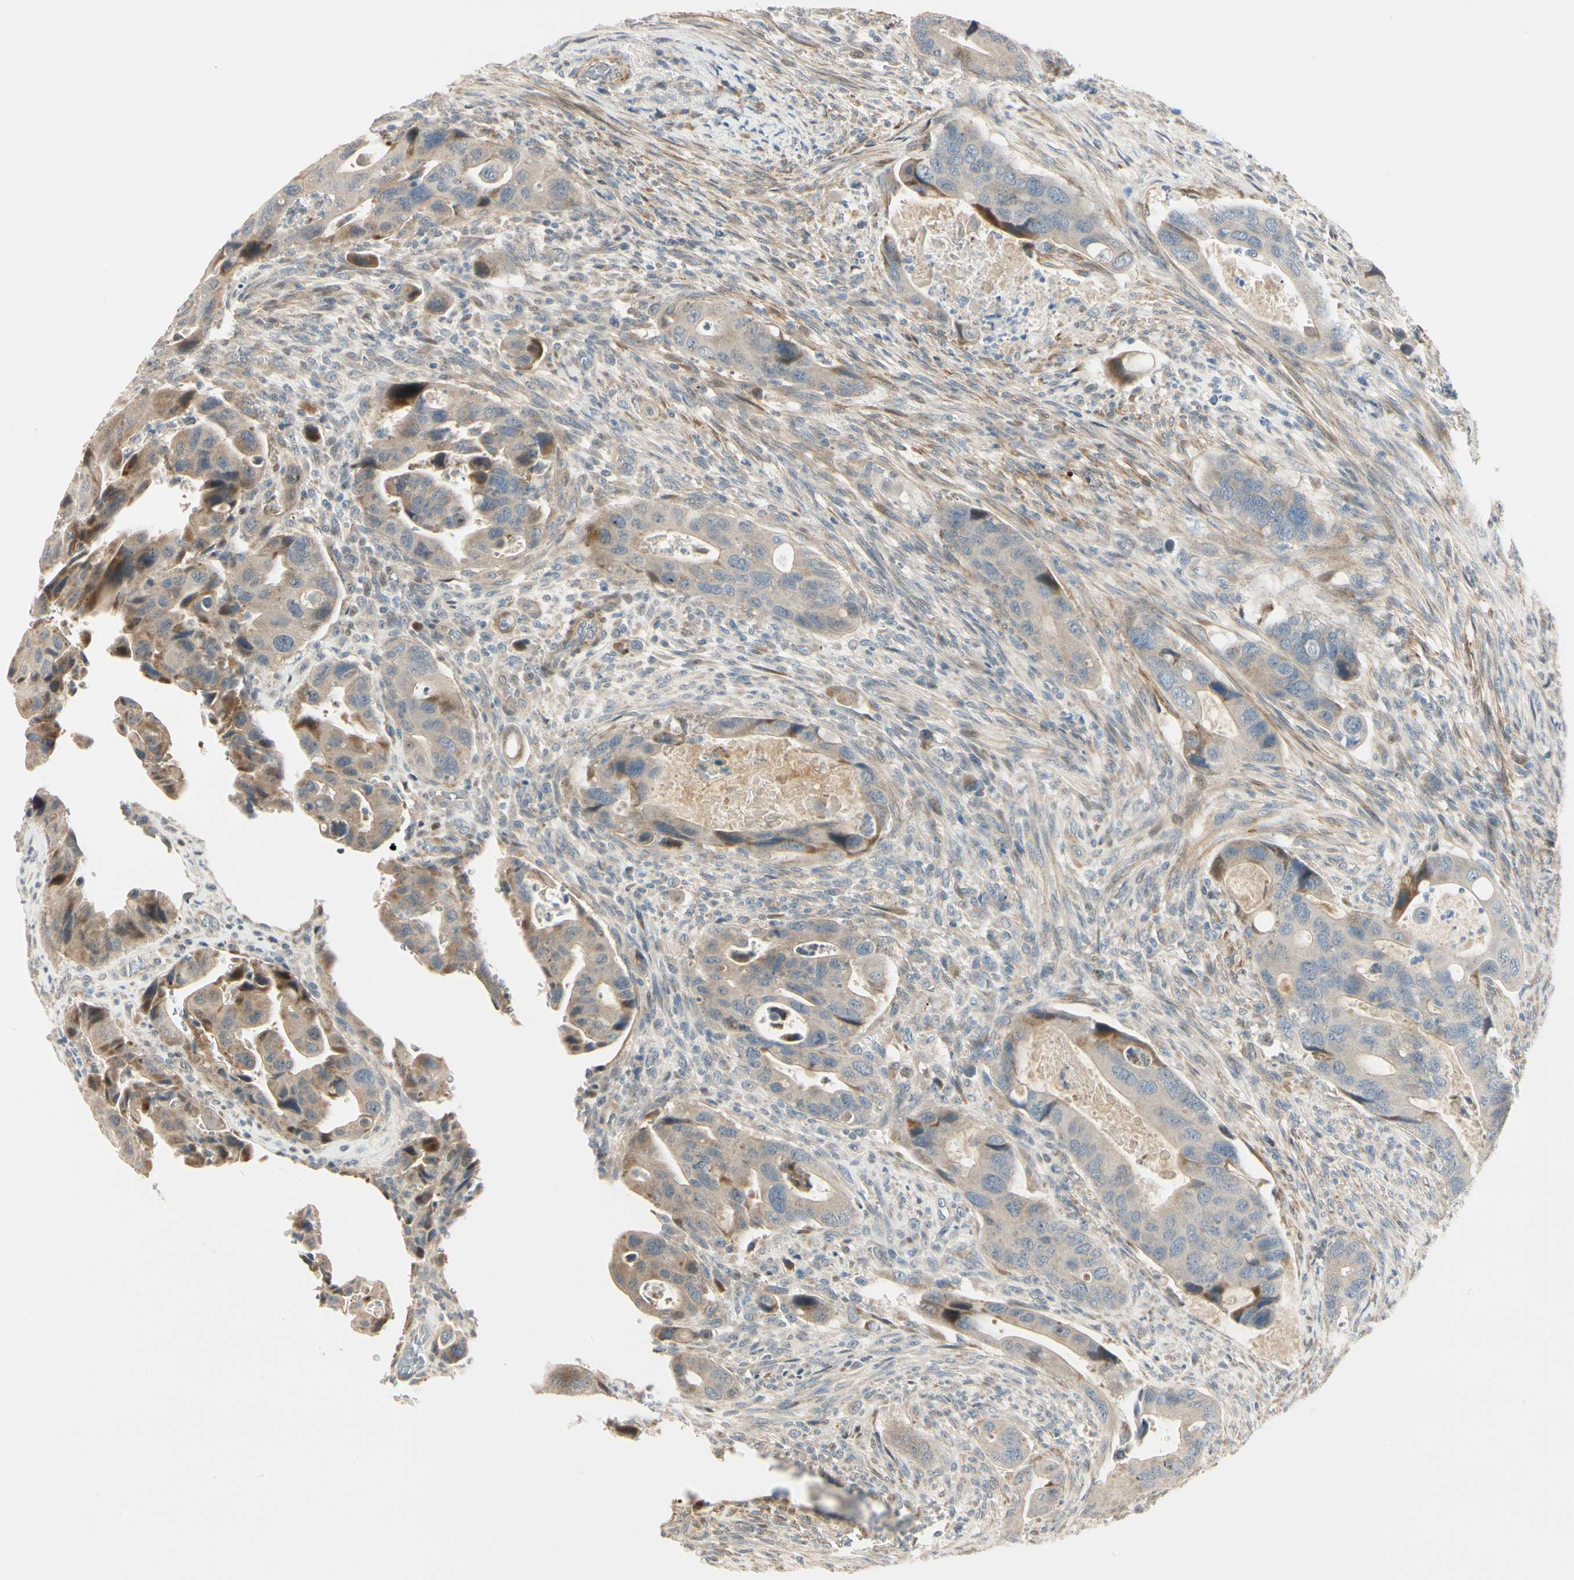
{"staining": {"intensity": "weak", "quantity": ">75%", "location": "cytoplasmic/membranous"}, "tissue": "colorectal cancer", "cell_type": "Tumor cells", "image_type": "cancer", "snomed": [{"axis": "morphology", "description": "Adenocarcinoma, NOS"}, {"axis": "topography", "description": "Rectum"}], "caption": "Colorectal cancer (adenocarcinoma) was stained to show a protein in brown. There is low levels of weak cytoplasmic/membranous positivity in approximately >75% of tumor cells.", "gene": "P4HA3", "patient": {"sex": "female", "age": 57}}